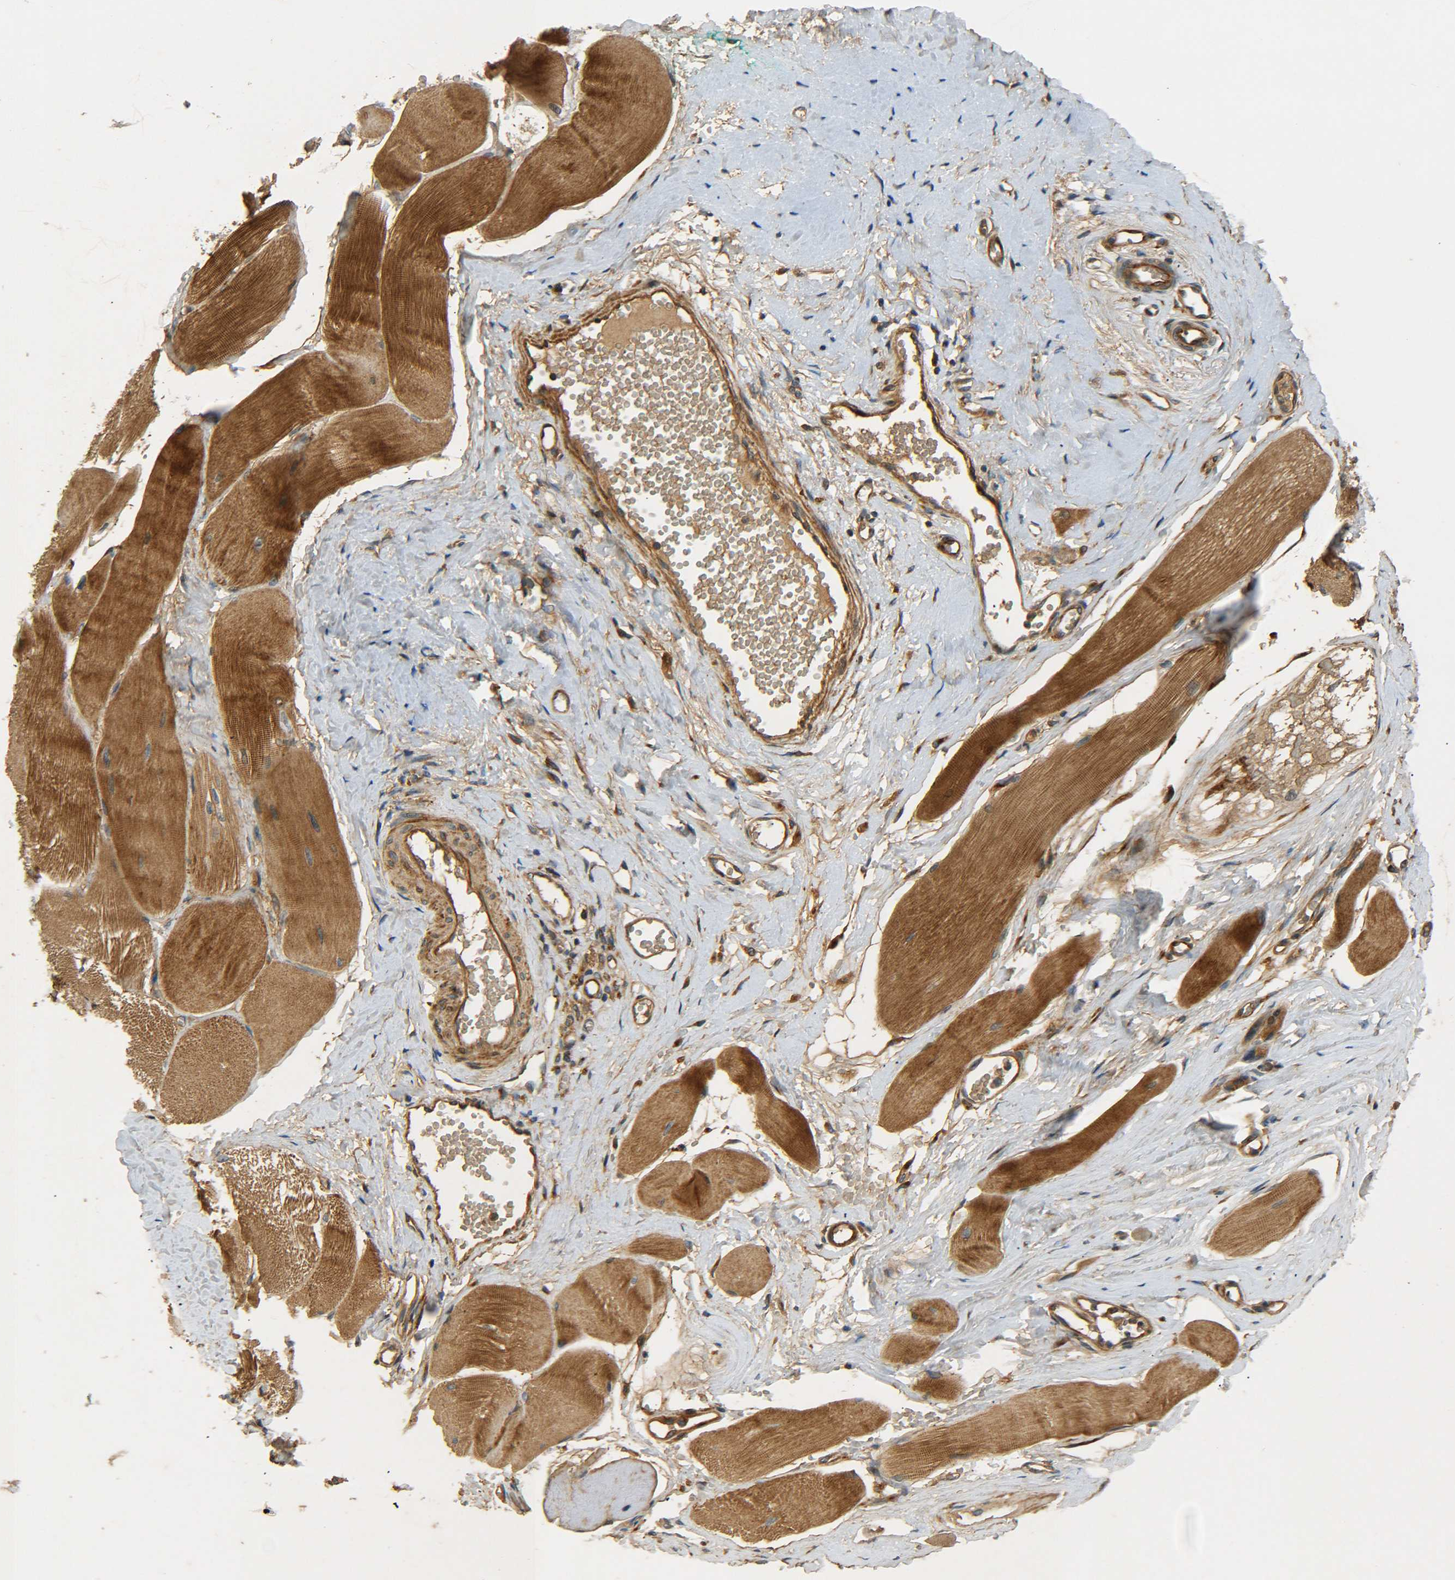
{"staining": {"intensity": "moderate", "quantity": ">75%", "location": "cytoplasmic/membranous"}, "tissue": "skeletal muscle", "cell_type": "Myocytes", "image_type": "normal", "snomed": [{"axis": "morphology", "description": "Normal tissue, NOS"}, {"axis": "morphology", "description": "Squamous cell carcinoma, NOS"}, {"axis": "topography", "description": "Skeletal muscle"}], "caption": "The image reveals immunohistochemical staining of benign skeletal muscle. There is moderate cytoplasmic/membranous staining is identified in approximately >75% of myocytes.", "gene": "LRCH3", "patient": {"sex": "male", "age": 51}}